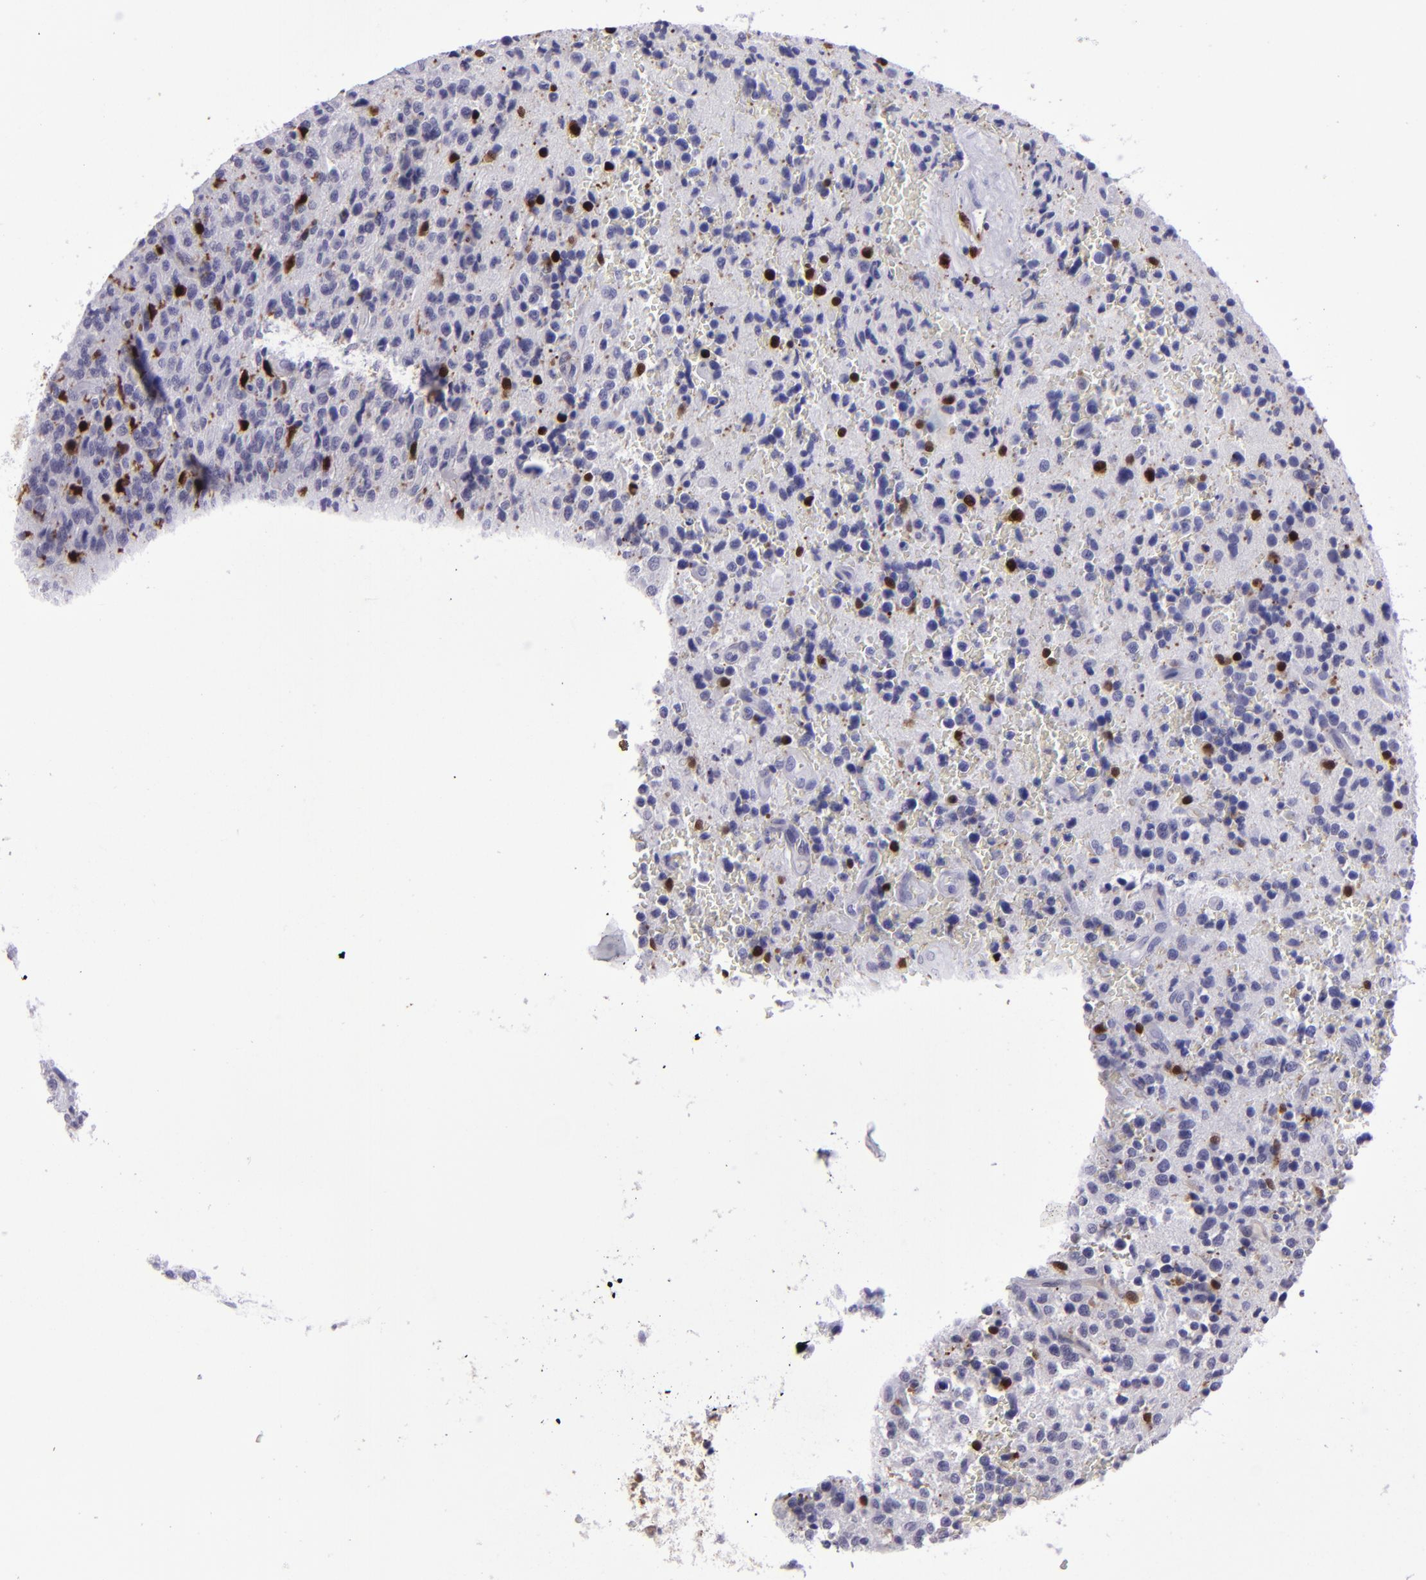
{"staining": {"intensity": "strong", "quantity": "<25%", "location": "nuclear"}, "tissue": "glioma", "cell_type": "Tumor cells", "image_type": "cancer", "snomed": [{"axis": "morphology", "description": "Glioma, malignant, High grade"}, {"axis": "topography", "description": "Brain"}], "caption": "Immunohistochemistry (IHC) photomicrograph of neoplastic tissue: human glioma stained using IHC reveals medium levels of strong protein expression localized specifically in the nuclear of tumor cells, appearing as a nuclear brown color.", "gene": "TYMP", "patient": {"sex": "male", "age": 36}}